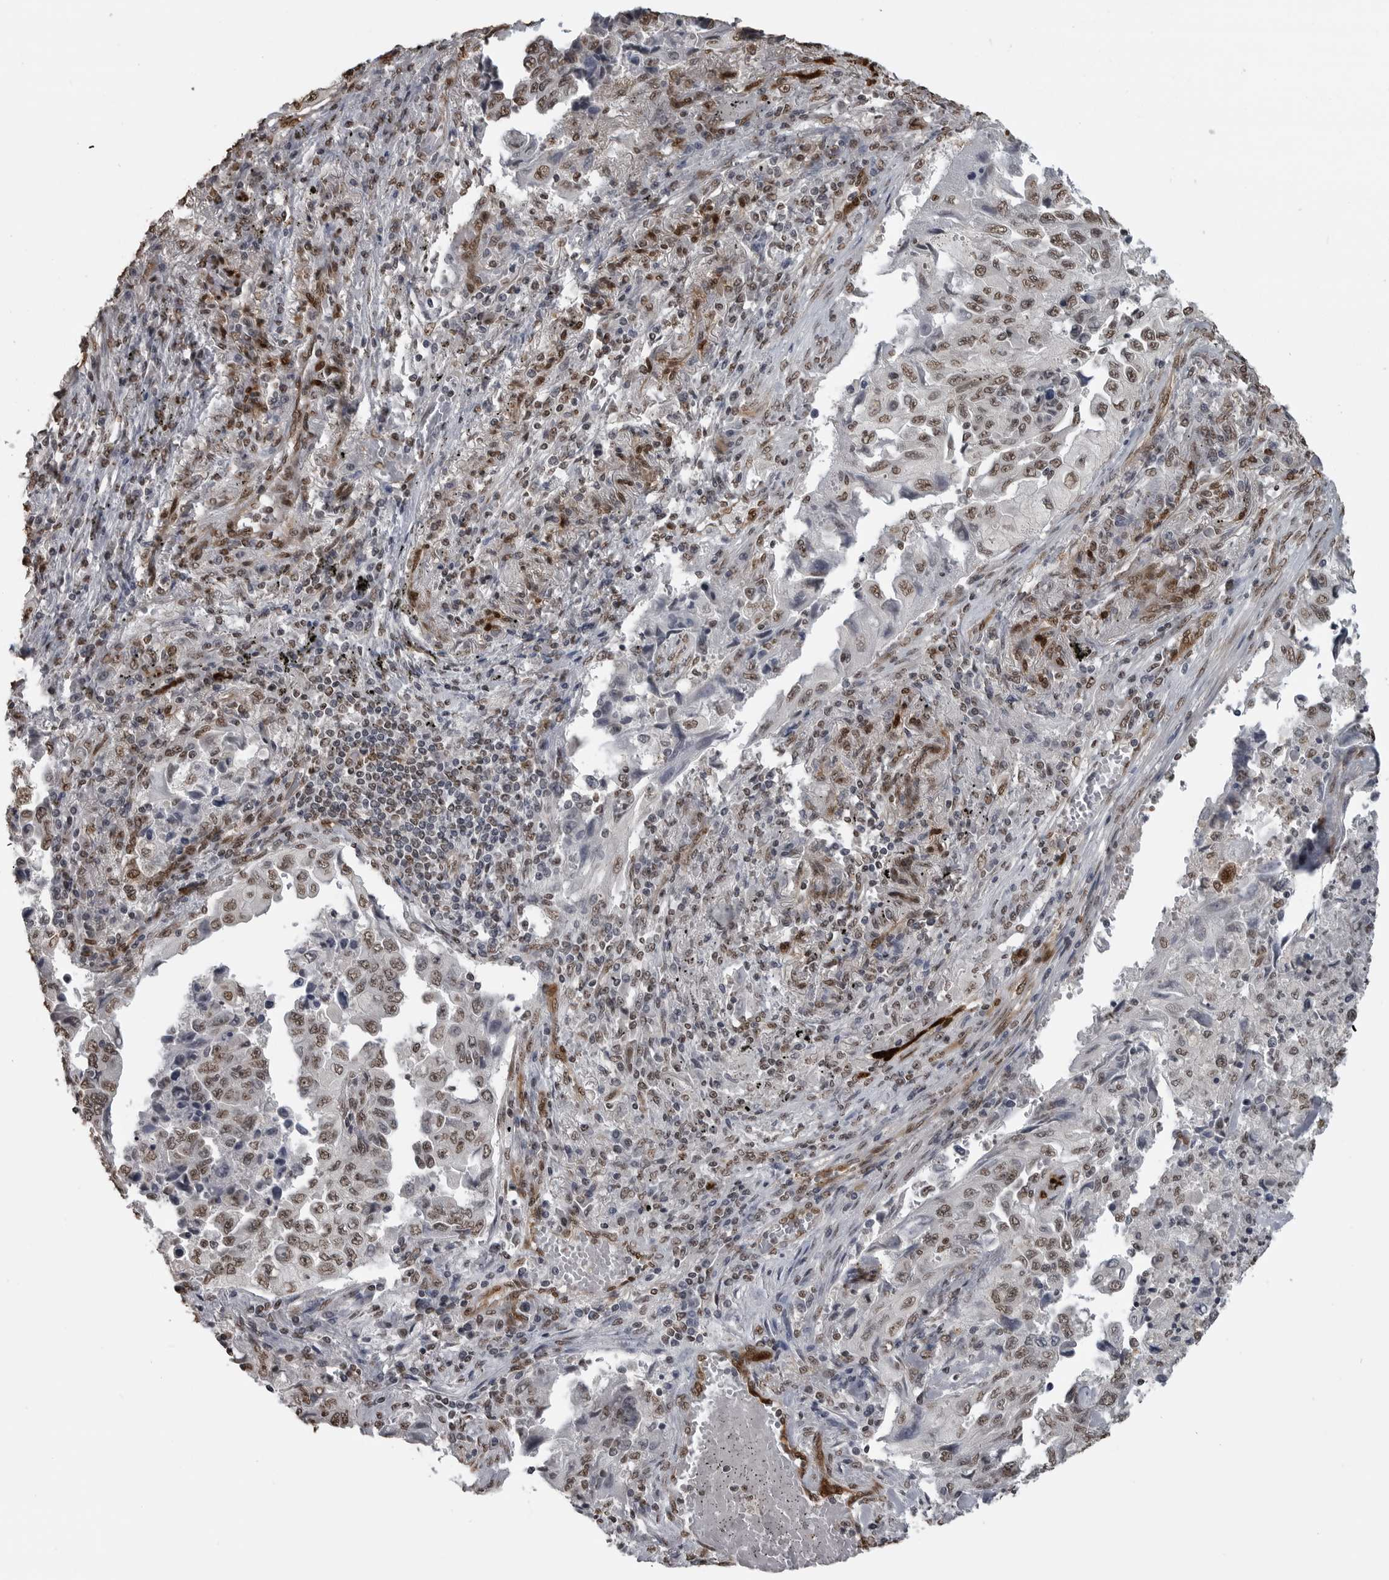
{"staining": {"intensity": "weak", "quantity": ">75%", "location": "nuclear"}, "tissue": "lung cancer", "cell_type": "Tumor cells", "image_type": "cancer", "snomed": [{"axis": "morphology", "description": "Adenocarcinoma, NOS"}, {"axis": "topography", "description": "Lung"}], "caption": "Weak nuclear positivity is seen in about >75% of tumor cells in lung cancer.", "gene": "SMAD2", "patient": {"sex": "female", "age": 51}}